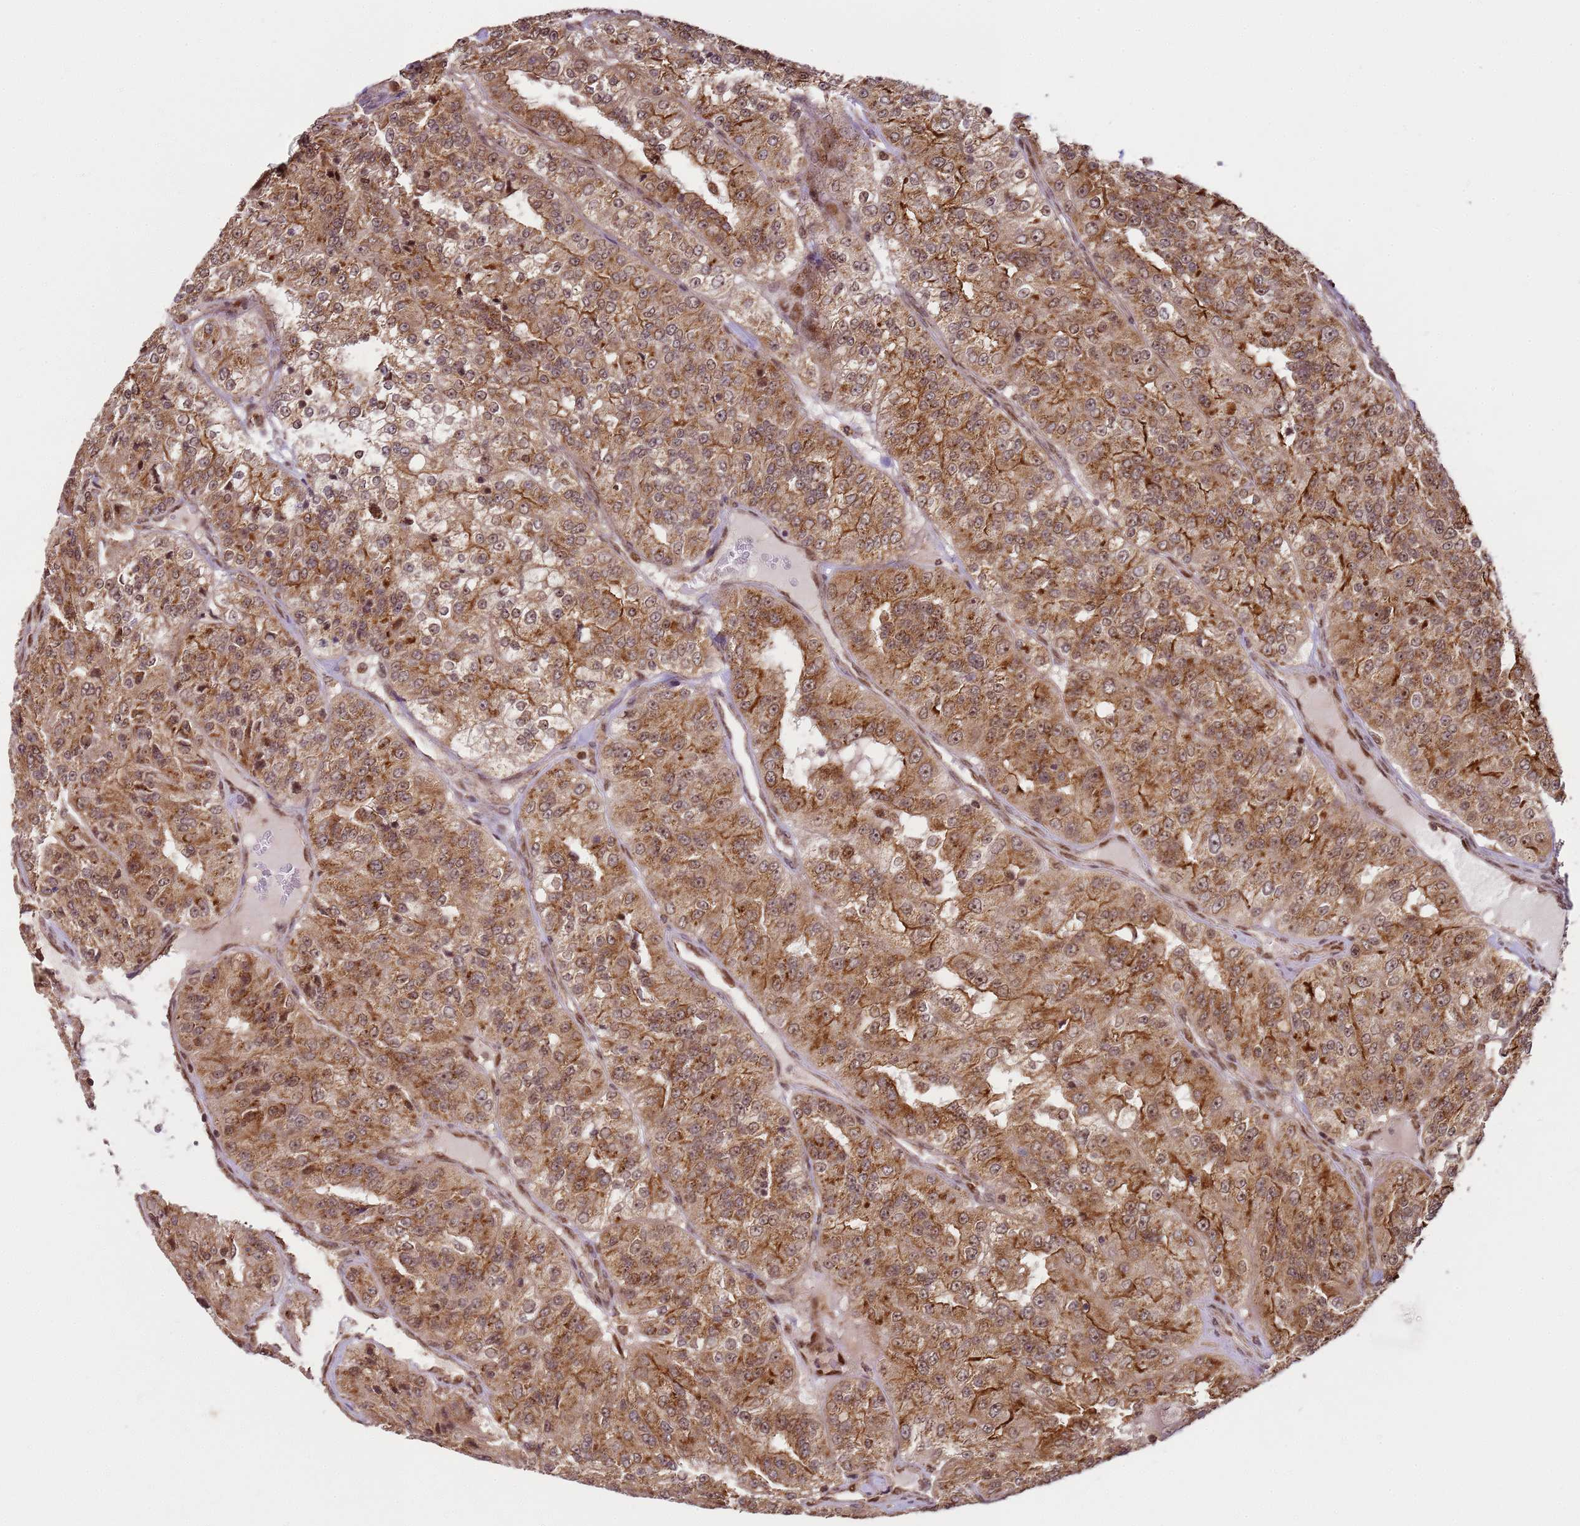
{"staining": {"intensity": "moderate", "quantity": ">75%", "location": "cytoplasmic/membranous,nuclear"}, "tissue": "renal cancer", "cell_type": "Tumor cells", "image_type": "cancer", "snomed": [{"axis": "morphology", "description": "Adenocarcinoma, NOS"}, {"axis": "topography", "description": "Kidney"}], "caption": "Renal cancer (adenocarcinoma) stained with DAB immunohistochemistry (IHC) demonstrates medium levels of moderate cytoplasmic/membranous and nuclear staining in about >75% of tumor cells. (IHC, brightfield microscopy, high magnification).", "gene": "PEX14", "patient": {"sex": "female", "age": 63}}